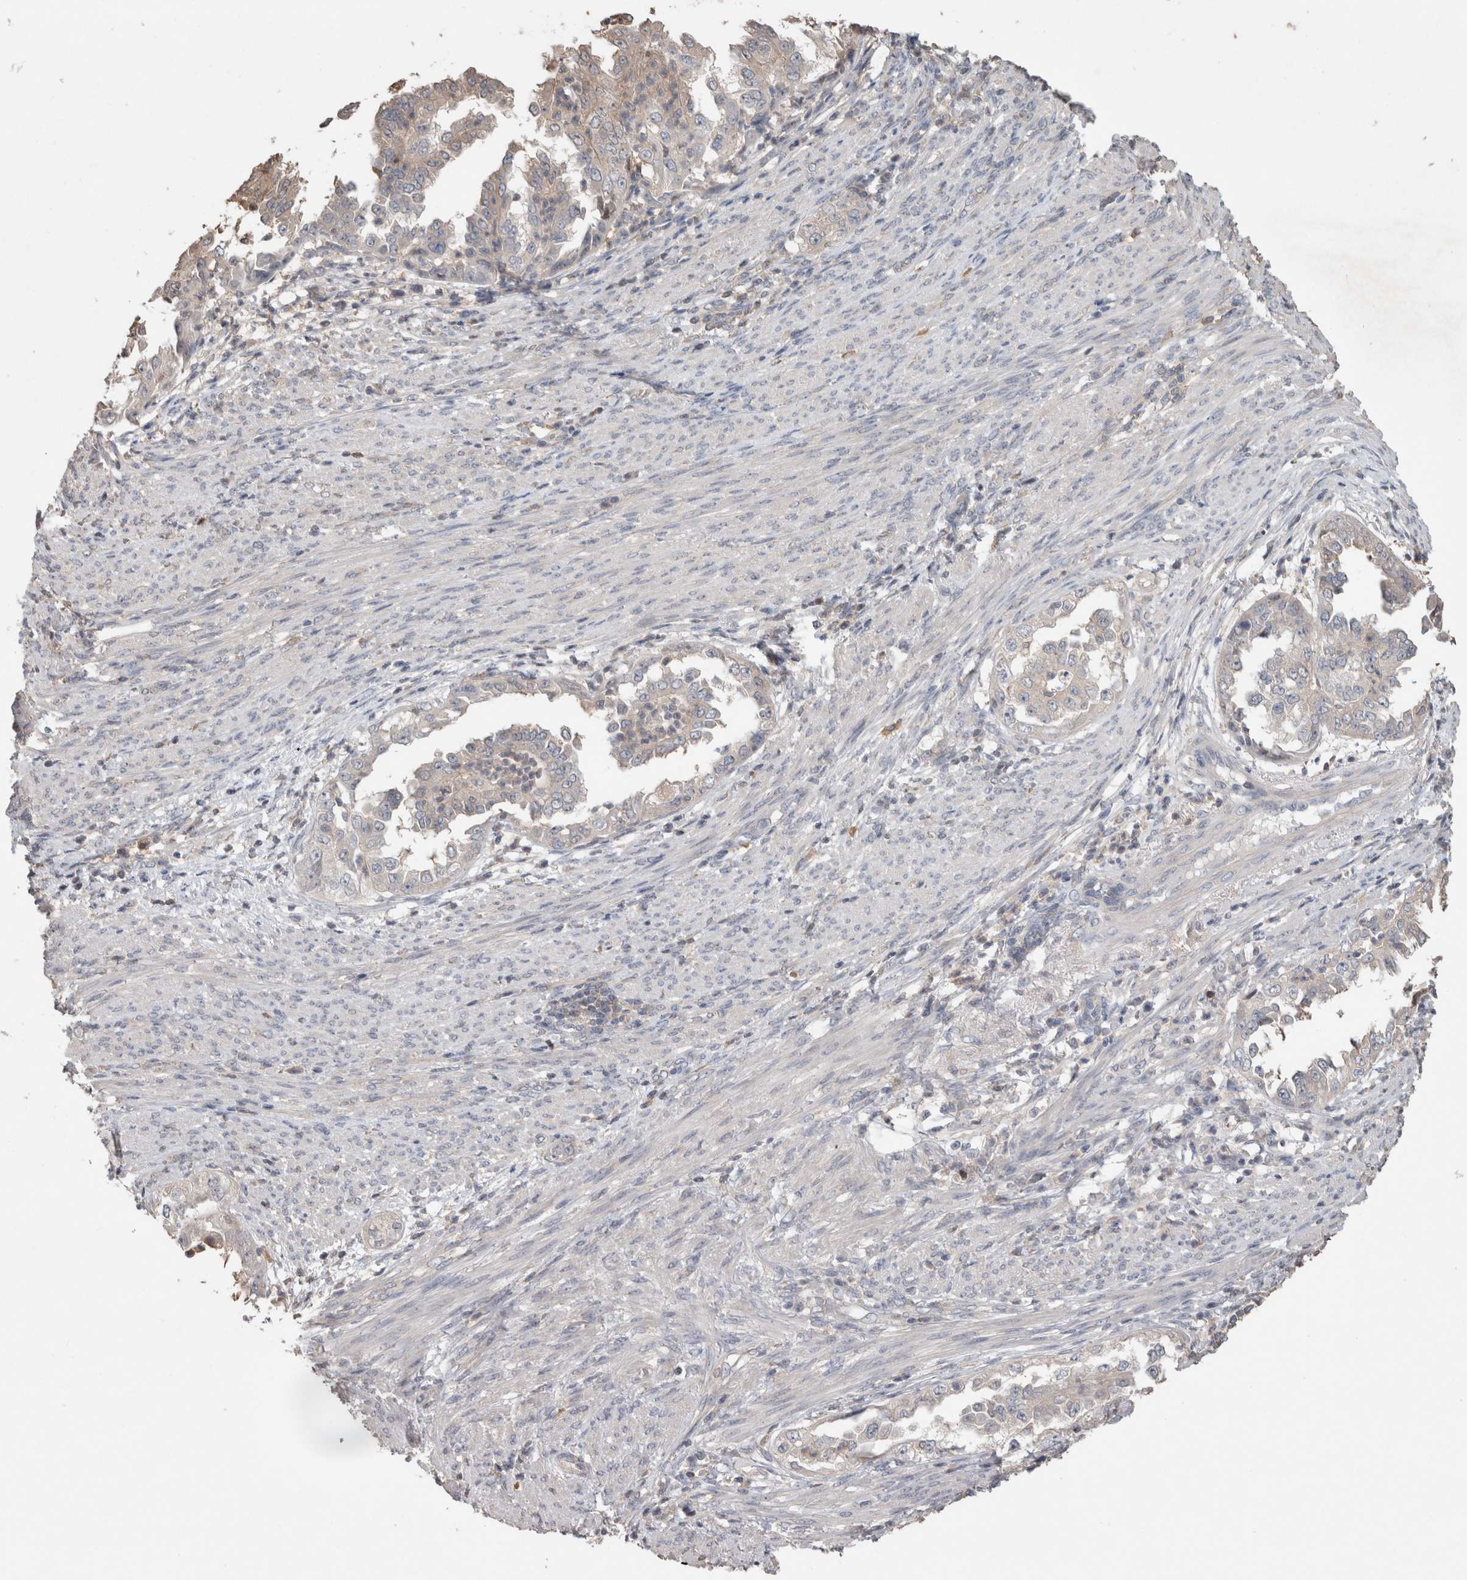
{"staining": {"intensity": "negative", "quantity": "none", "location": "none"}, "tissue": "endometrial cancer", "cell_type": "Tumor cells", "image_type": "cancer", "snomed": [{"axis": "morphology", "description": "Adenocarcinoma, NOS"}, {"axis": "topography", "description": "Endometrium"}], "caption": "Tumor cells are negative for brown protein staining in endometrial cancer.", "gene": "TRIM5", "patient": {"sex": "female", "age": 85}}